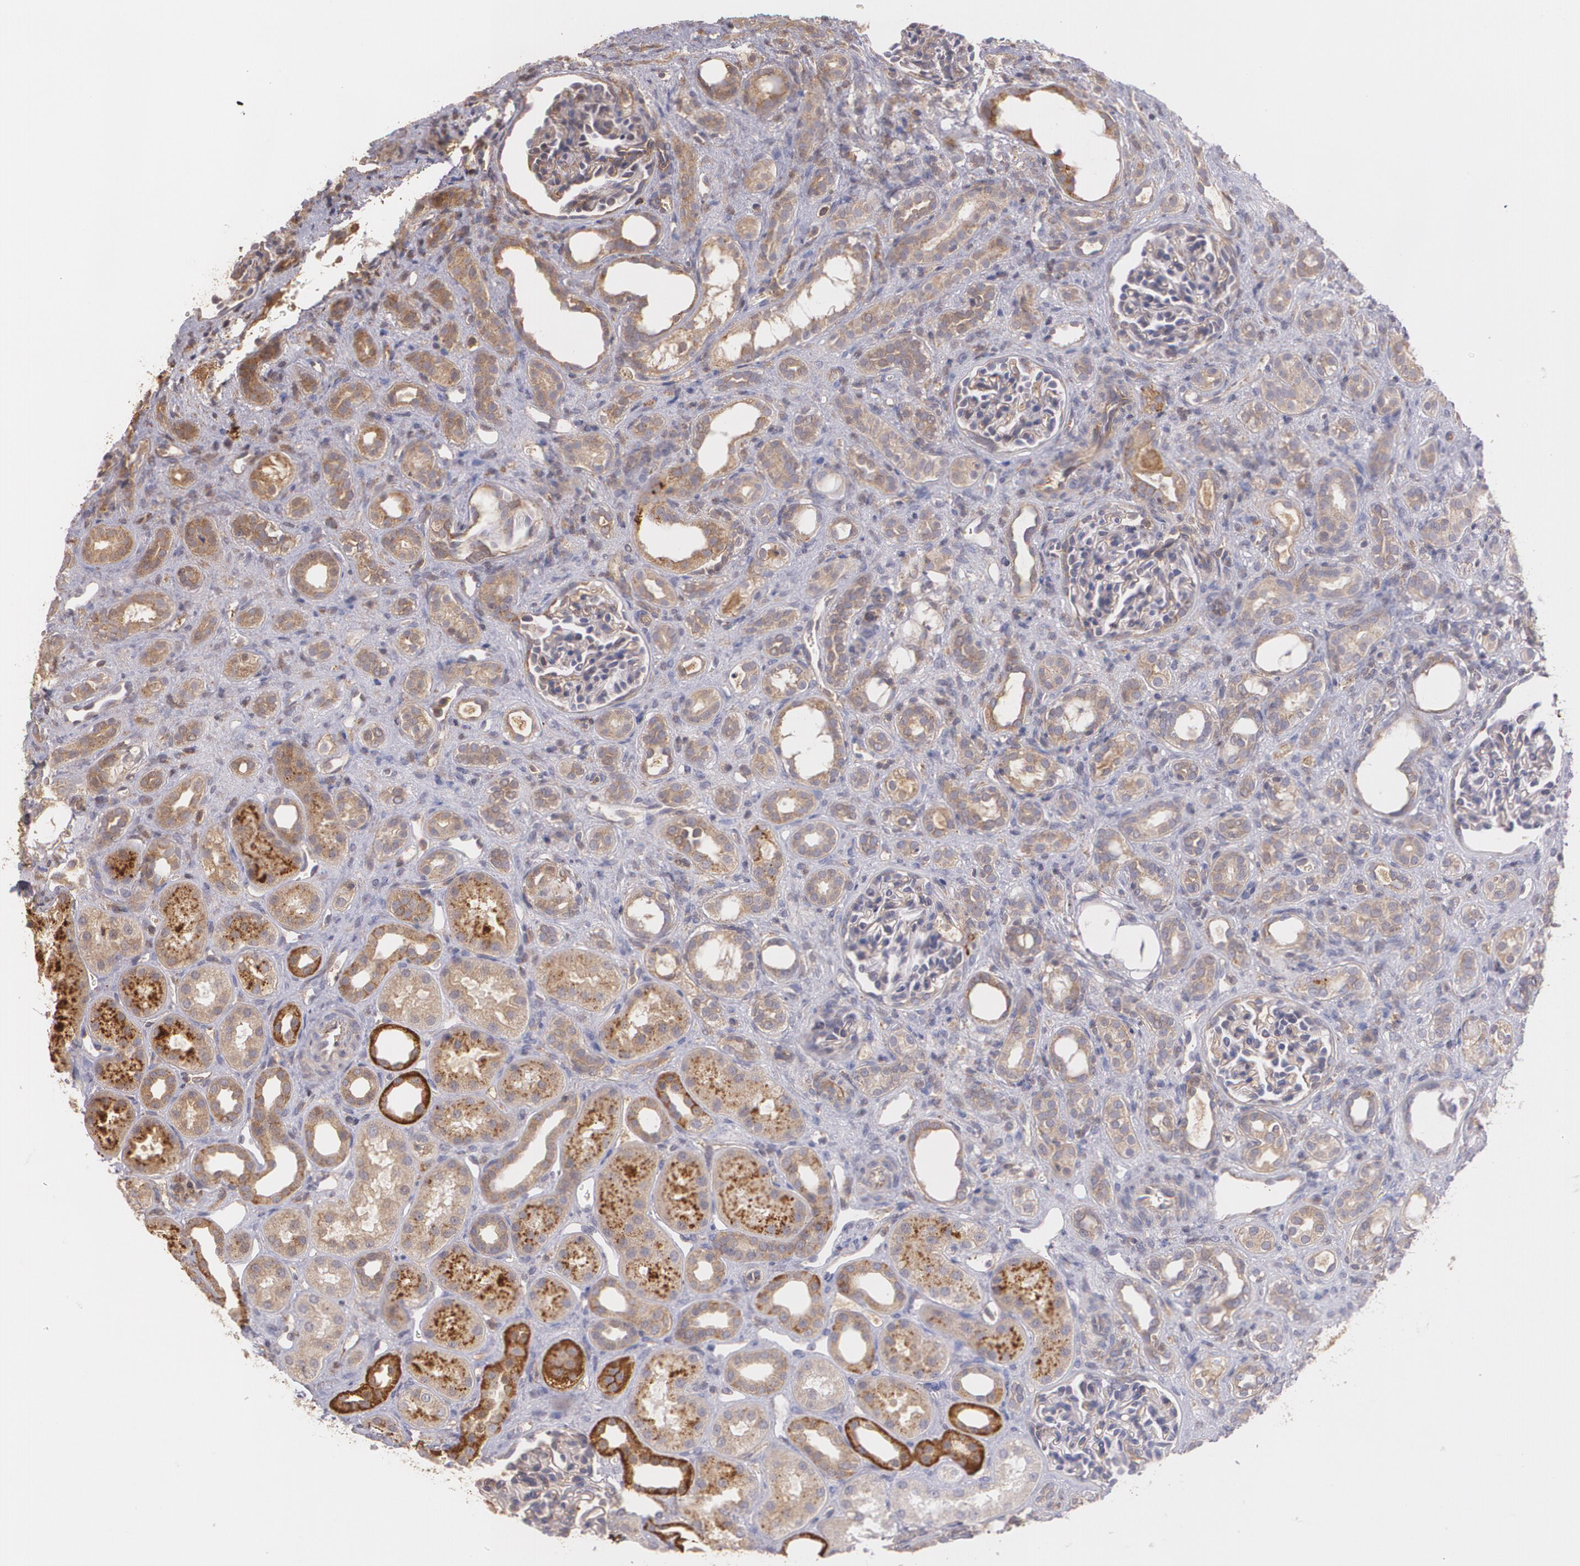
{"staining": {"intensity": "moderate", "quantity": ">75%", "location": "cytoplasmic/membranous"}, "tissue": "kidney", "cell_type": "Cells in glomeruli", "image_type": "normal", "snomed": [{"axis": "morphology", "description": "Normal tissue, NOS"}, {"axis": "topography", "description": "Kidney"}], "caption": "A photomicrograph showing moderate cytoplasmic/membranous staining in approximately >75% of cells in glomeruli in benign kidney, as visualized by brown immunohistochemical staining.", "gene": "ECE1", "patient": {"sex": "male", "age": 7}}